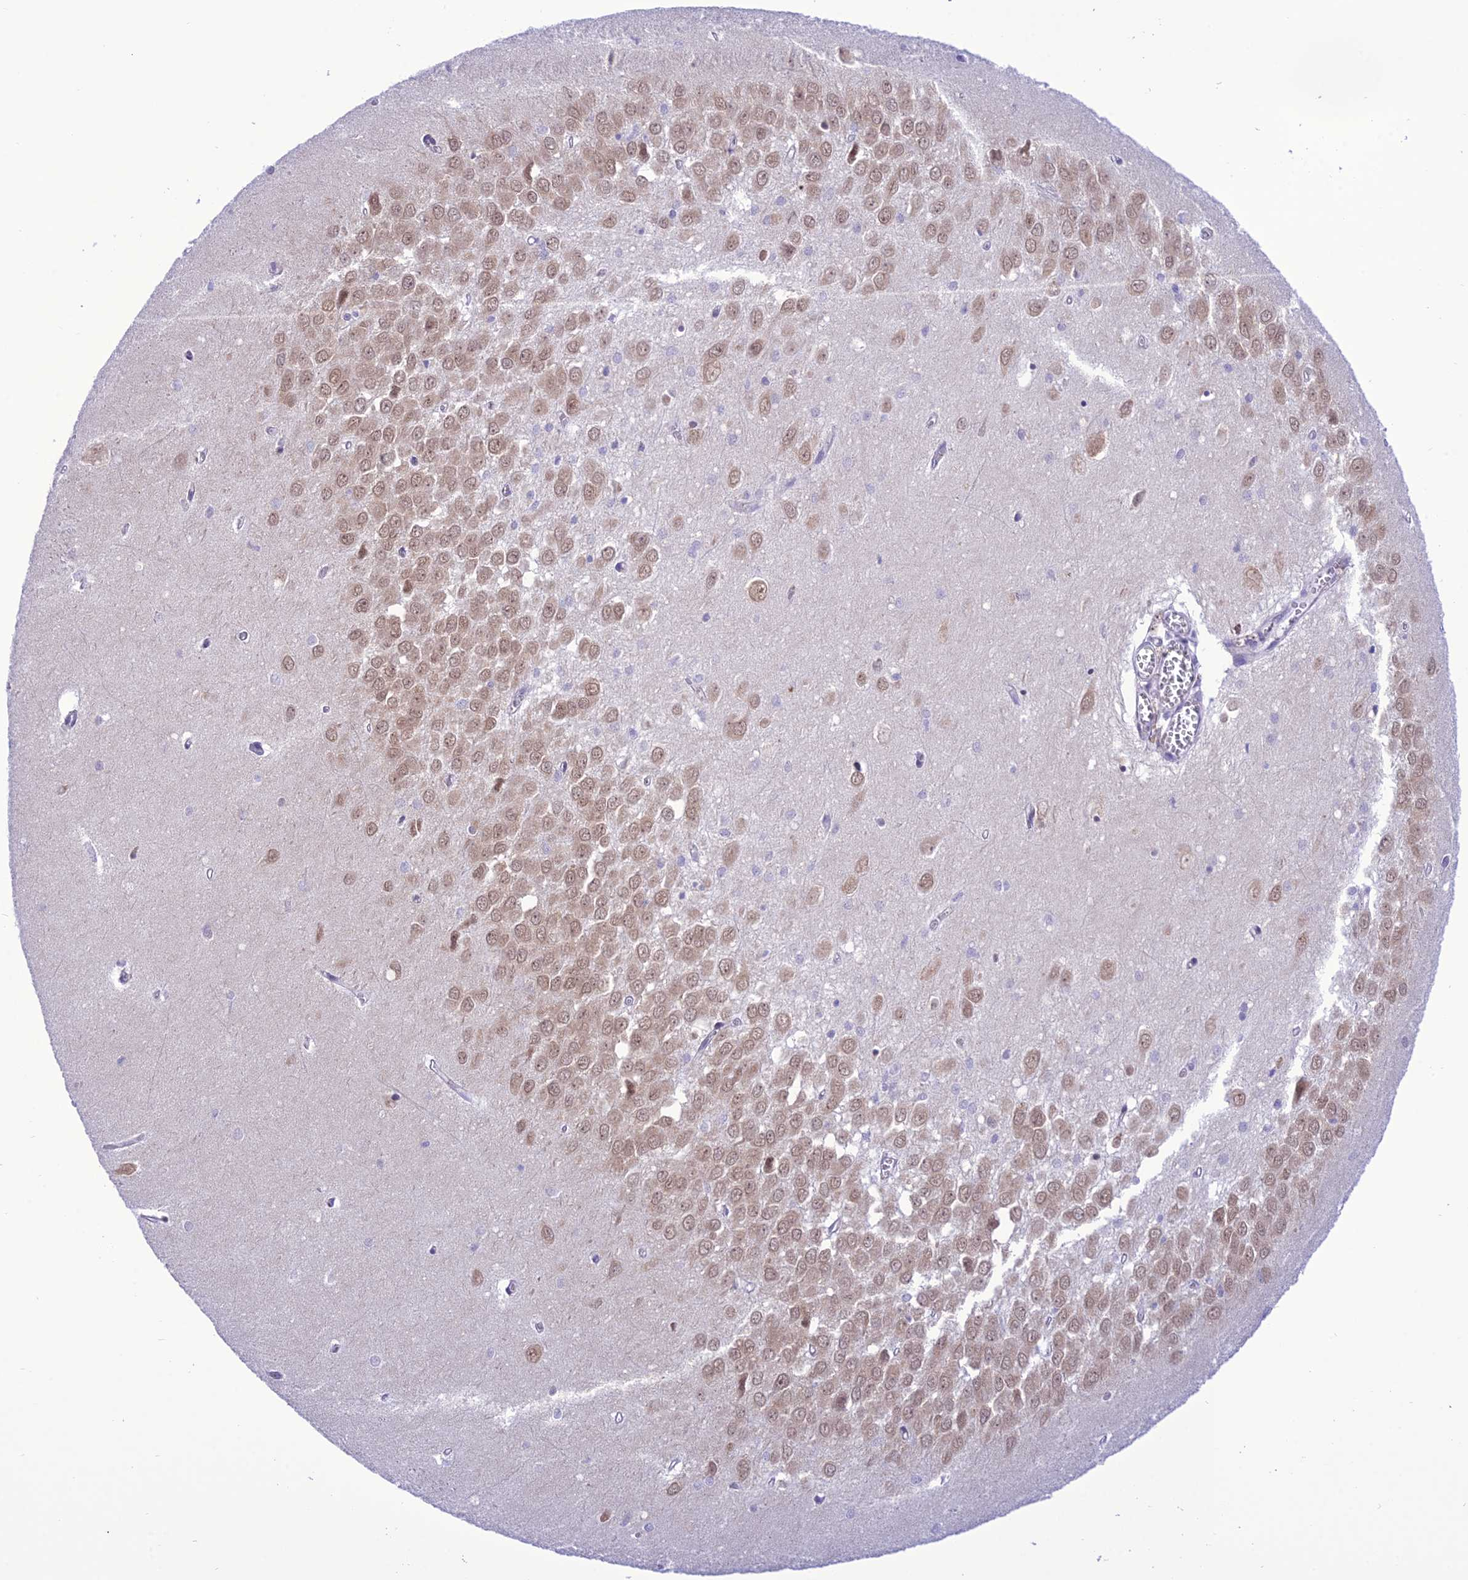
{"staining": {"intensity": "weak", "quantity": "25%-75%", "location": "cytoplasmic/membranous,nuclear"}, "tissue": "hippocampus", "cell_type": "Glial cells", "image_type": "normal", "snomed": [{"axis": "morphology", "description": "Normal tissue, NOS"}, {"axis": "topography", "description": "Hippocampus"}], "caption": "Hippocampus stained with immunohistochemistry shows weak cytoplasmic/membranous,nuclear expression in approximately 25%-75% of glial cells.", "gene": "RNF126", "patient": {"sex": "female", "age": 64}}